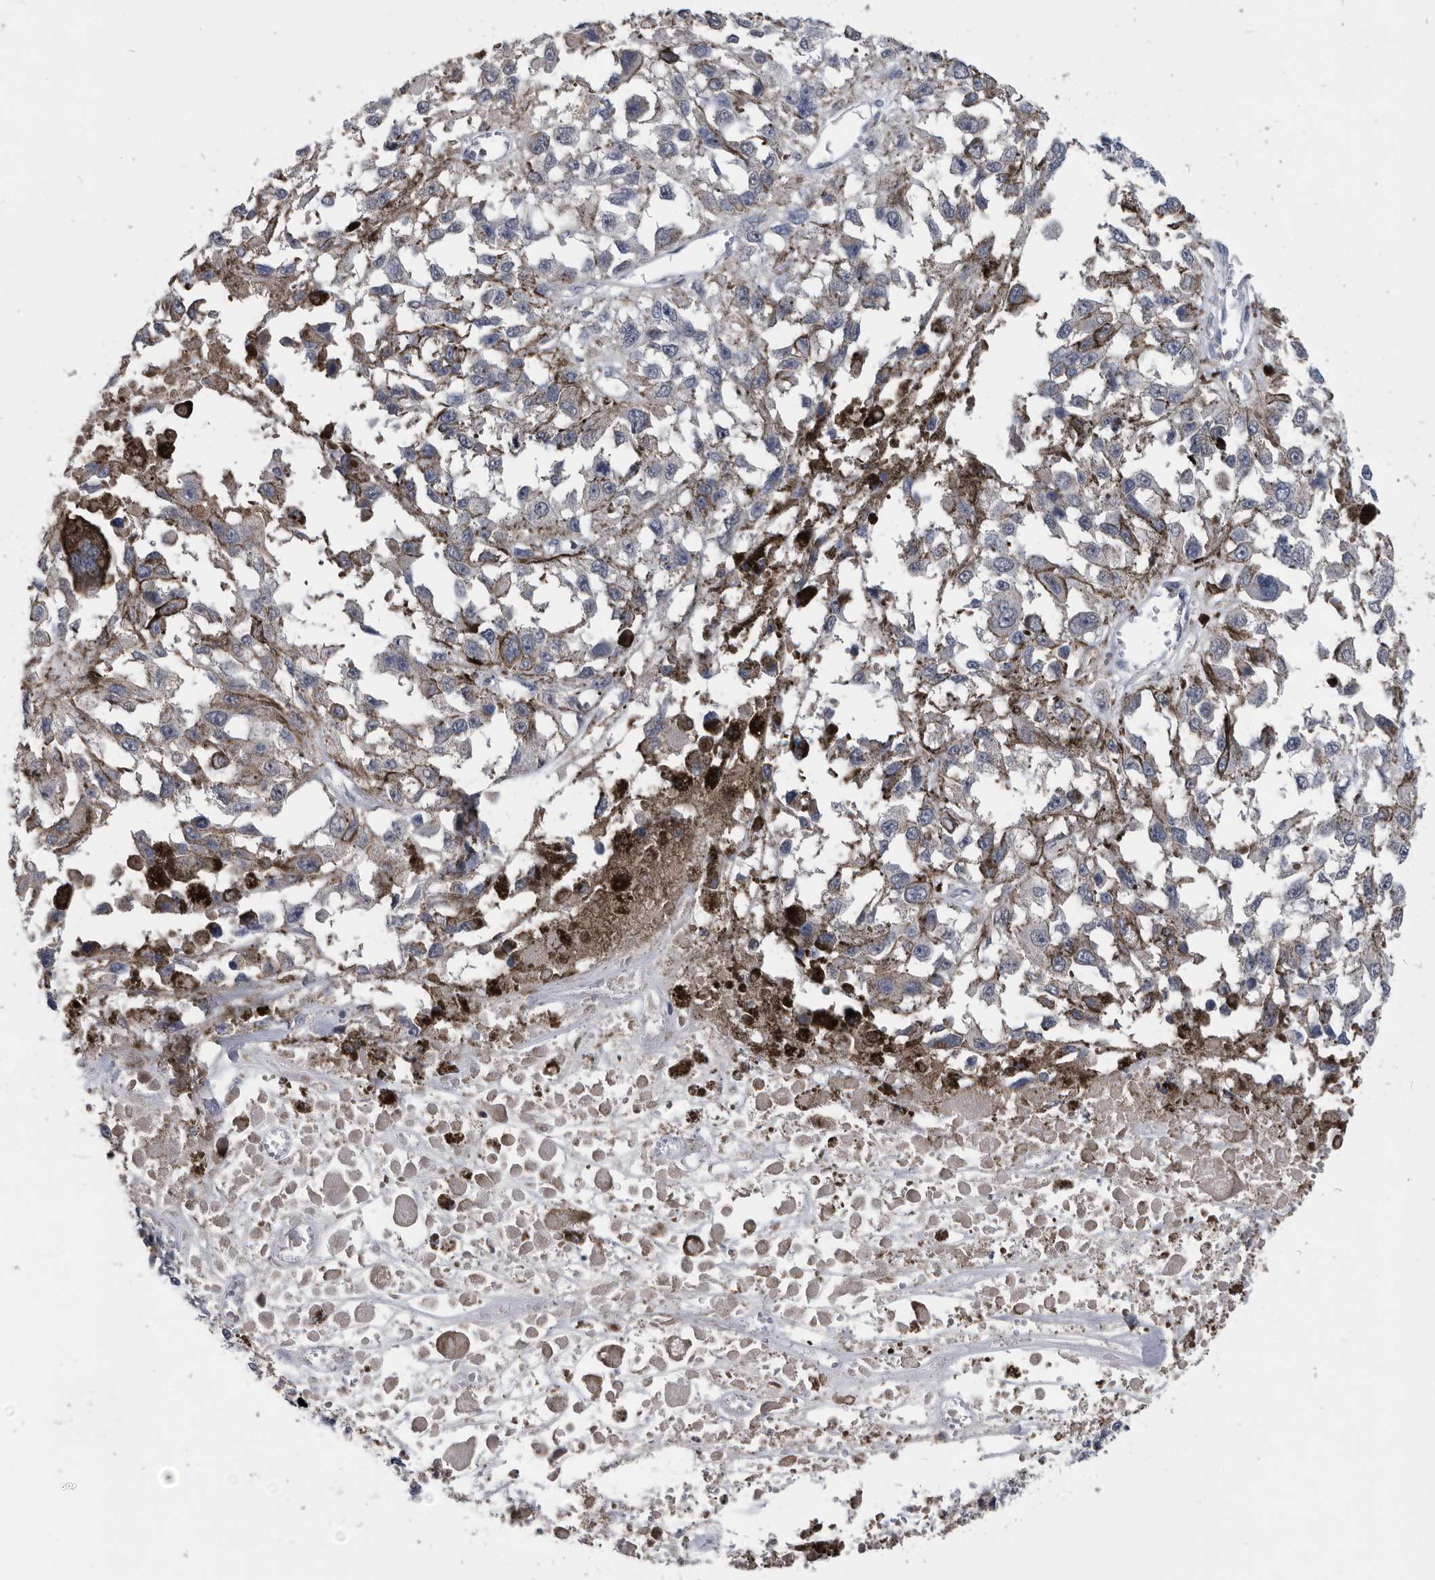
{"staining": {"intensity": "negative", "quantity": "none", "location": "none"}, "tissue": "melanoma", "cell_type": "Tumor cells", "image_type": "cancer", "snomed": [{"axis": "morphology", "description": "Malignant melanoma, Metastatic site"}, {"axis": "topography", "description": "Lymph node"}], "caption": "Immunohistochemical staining of malignant melanoma (metastatic site) demonstrates no significant staining in tumor cells.", "gene": "PDXK", "patient": {"sex": "male", "age": 59}}